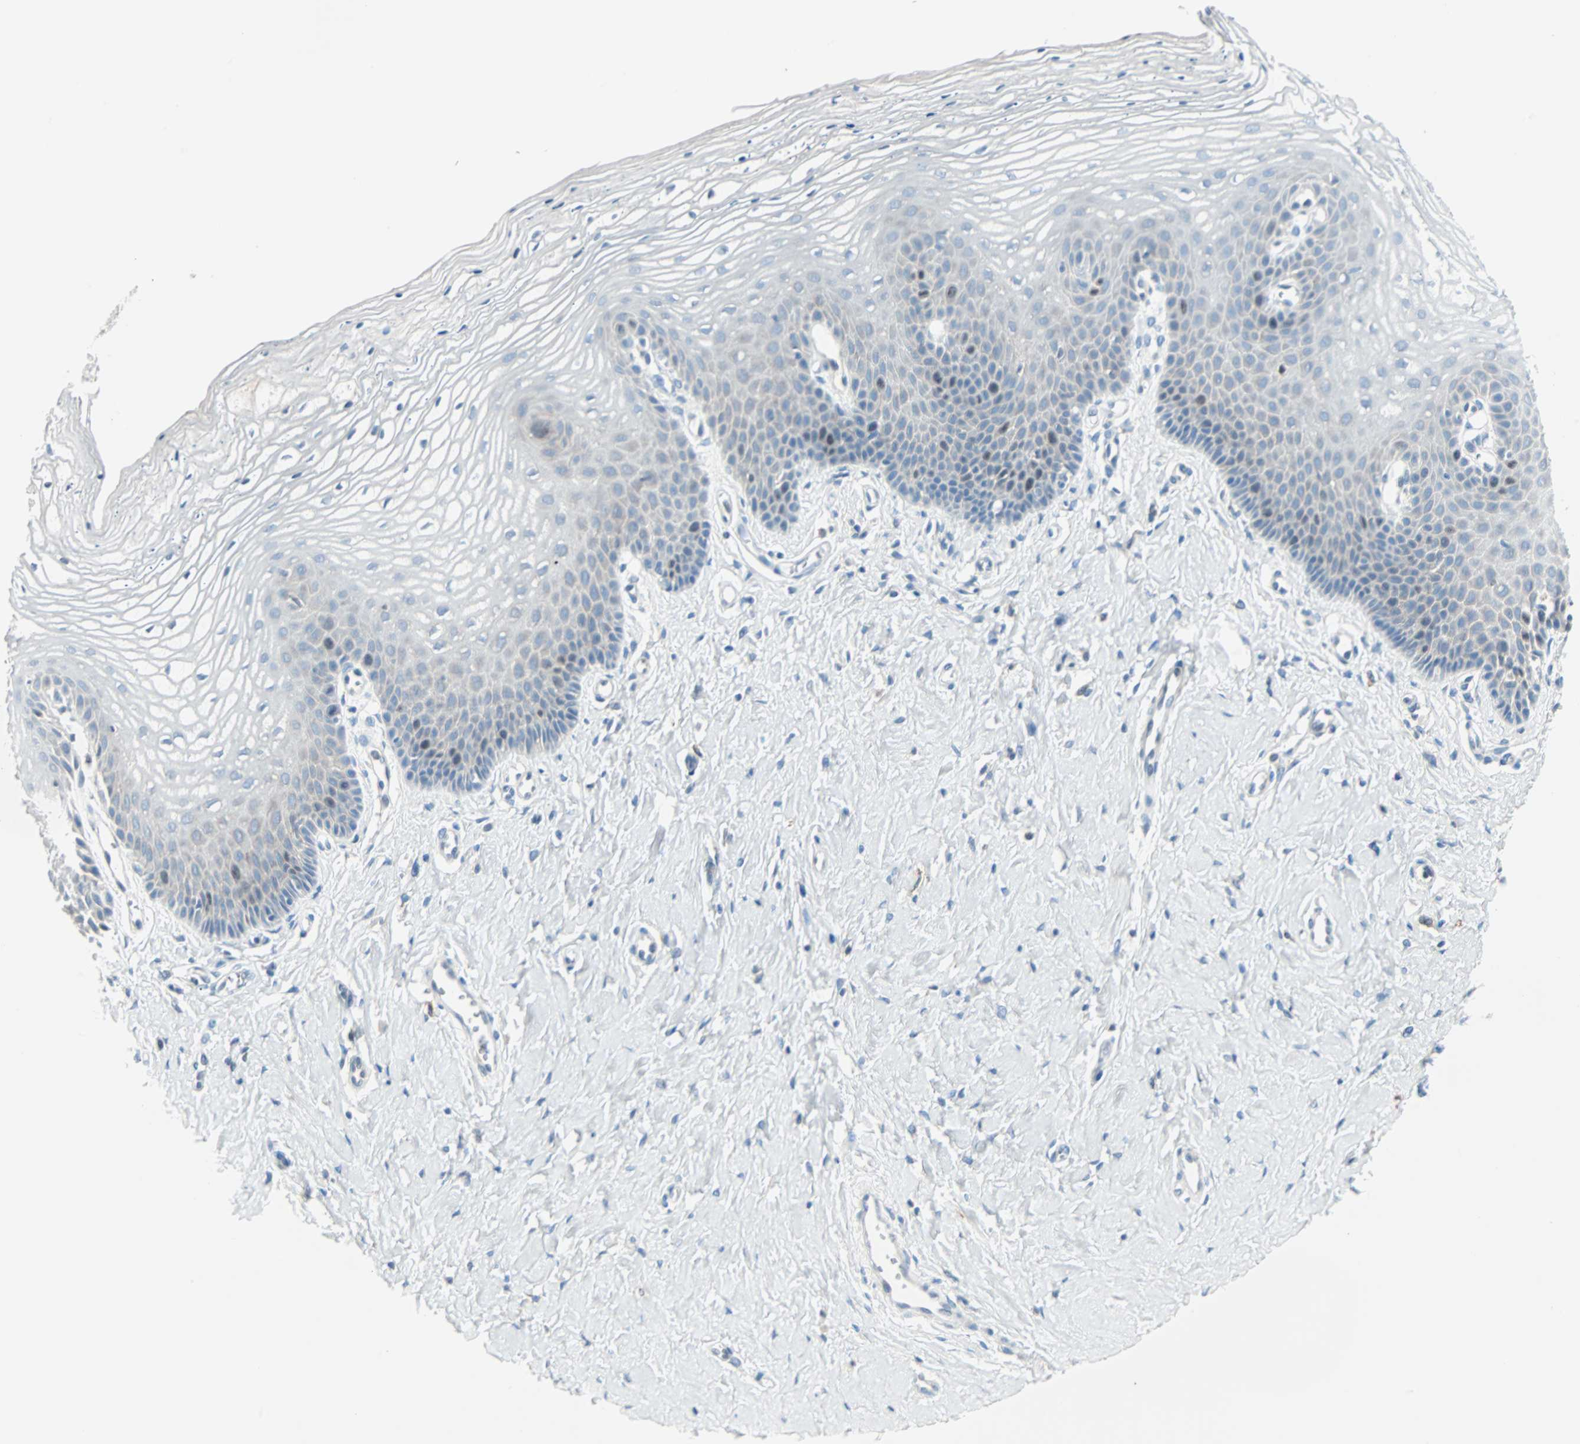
{"staining": {"intensity": "weak", "quantity": "<25%", "location": "nuclear"}, "tissue": "vagina", "cell_type": "Squamous epithelial cells", "image_type": "normal", "snomed": [{"axis": "morphology", "description": "Normal tissue, NOS"}, {"axis": "topography", "description": "Vagina"}], "caption": "This is an immunohistochemistry (IHC) histopathology image of normal vagina. There is no staining in squamous epithelial cells.", "gene": "SMIM8", "patient": {"sex": "female", "age": 68}}